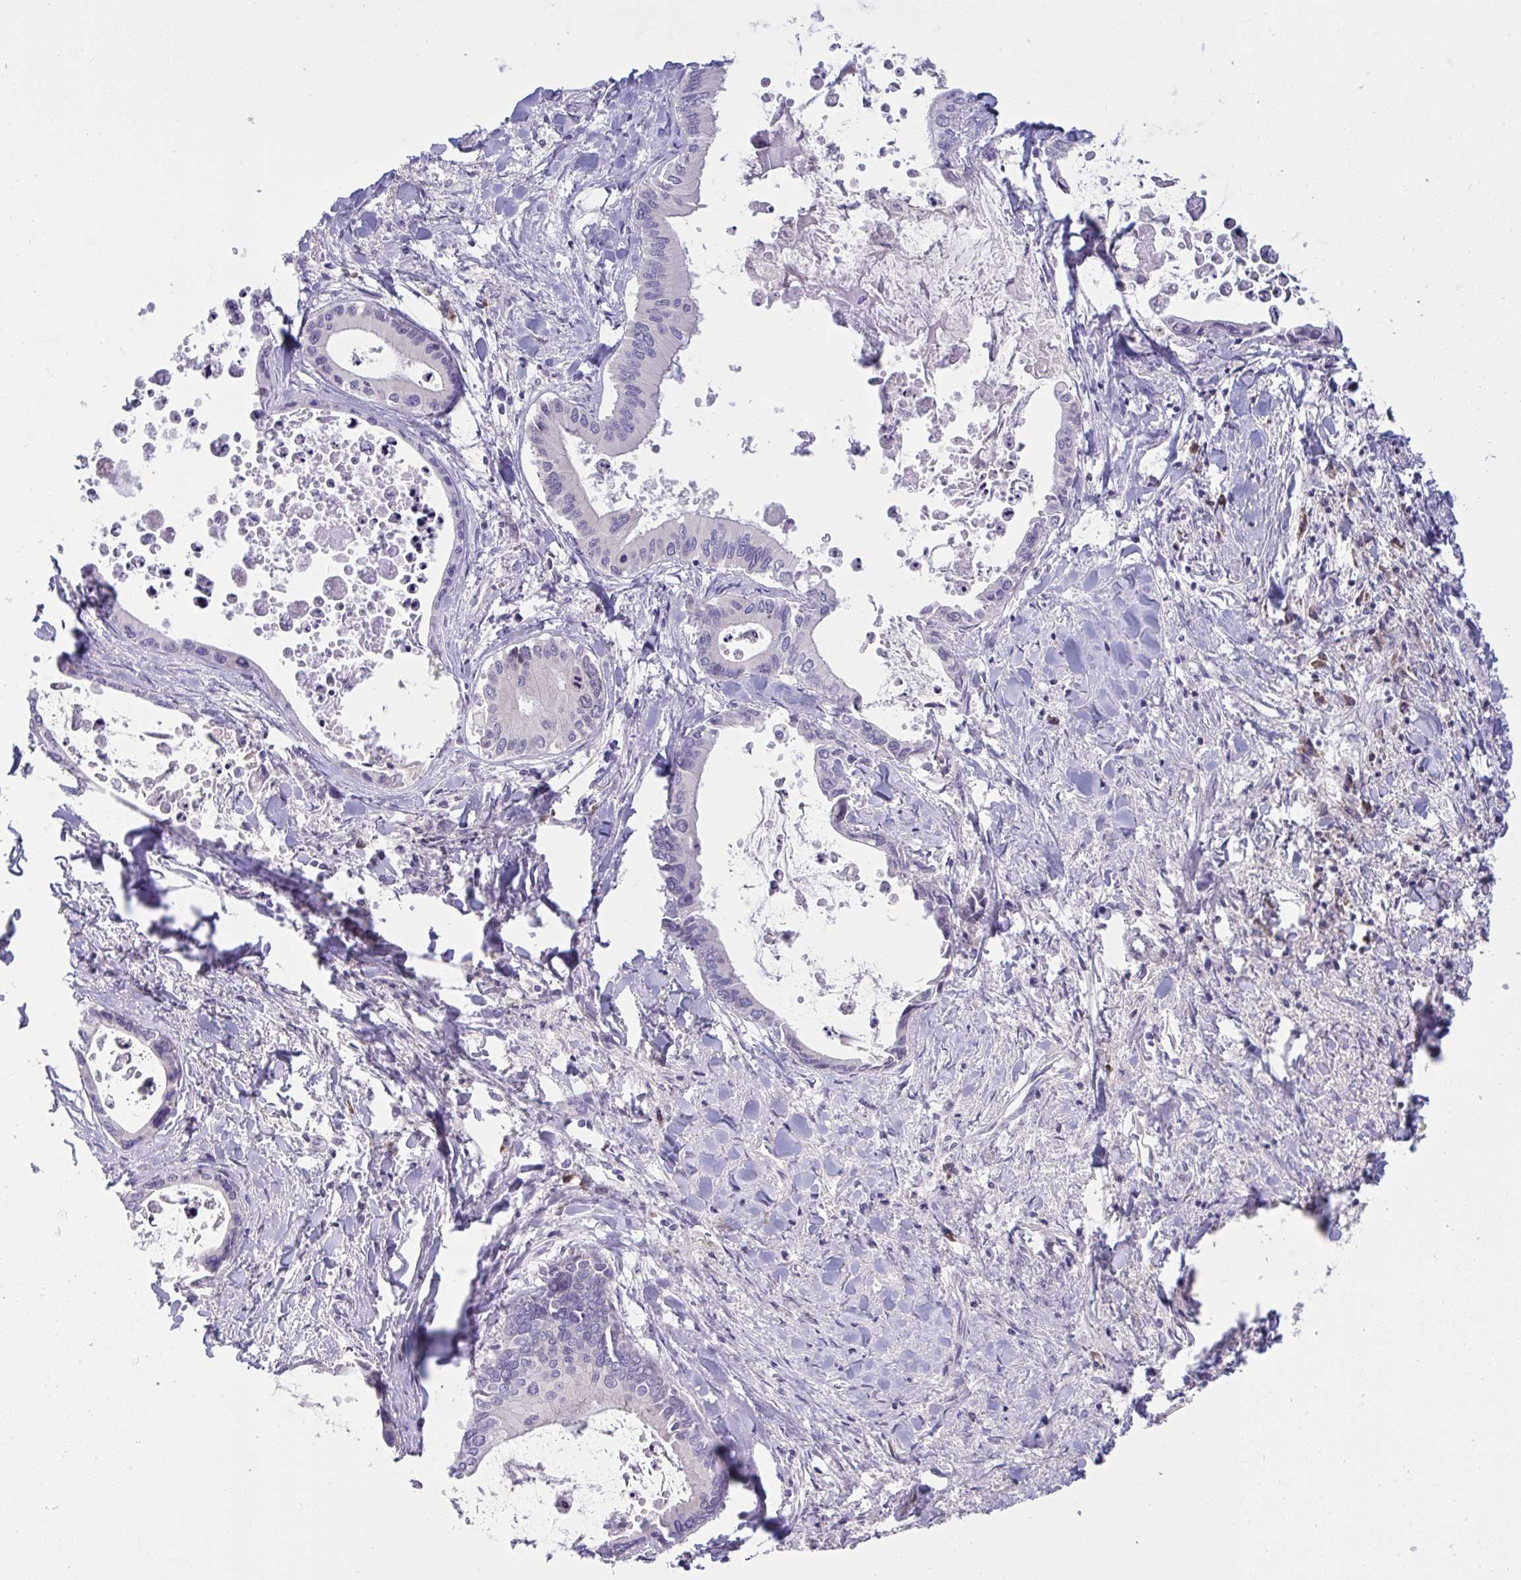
{"staining": {"intensity": "negative", "quantity": "none", "location": "none"}, "tissue": "liver cancer", "cell_type": "Tumor cells", "image_type": "cancer", "snomed": [{"axis": "morphology", "description": "Cholangiocarcinoma"}, {"axis": "topography", "description": "Liver"}], "caption": "Liver cholangiocarcinoma stained for a protein using immunohistochemistry demonstrates no expression tumor cells.", "gene": "TMEM41A", "patient": {"sex": "male", "age": 66}}